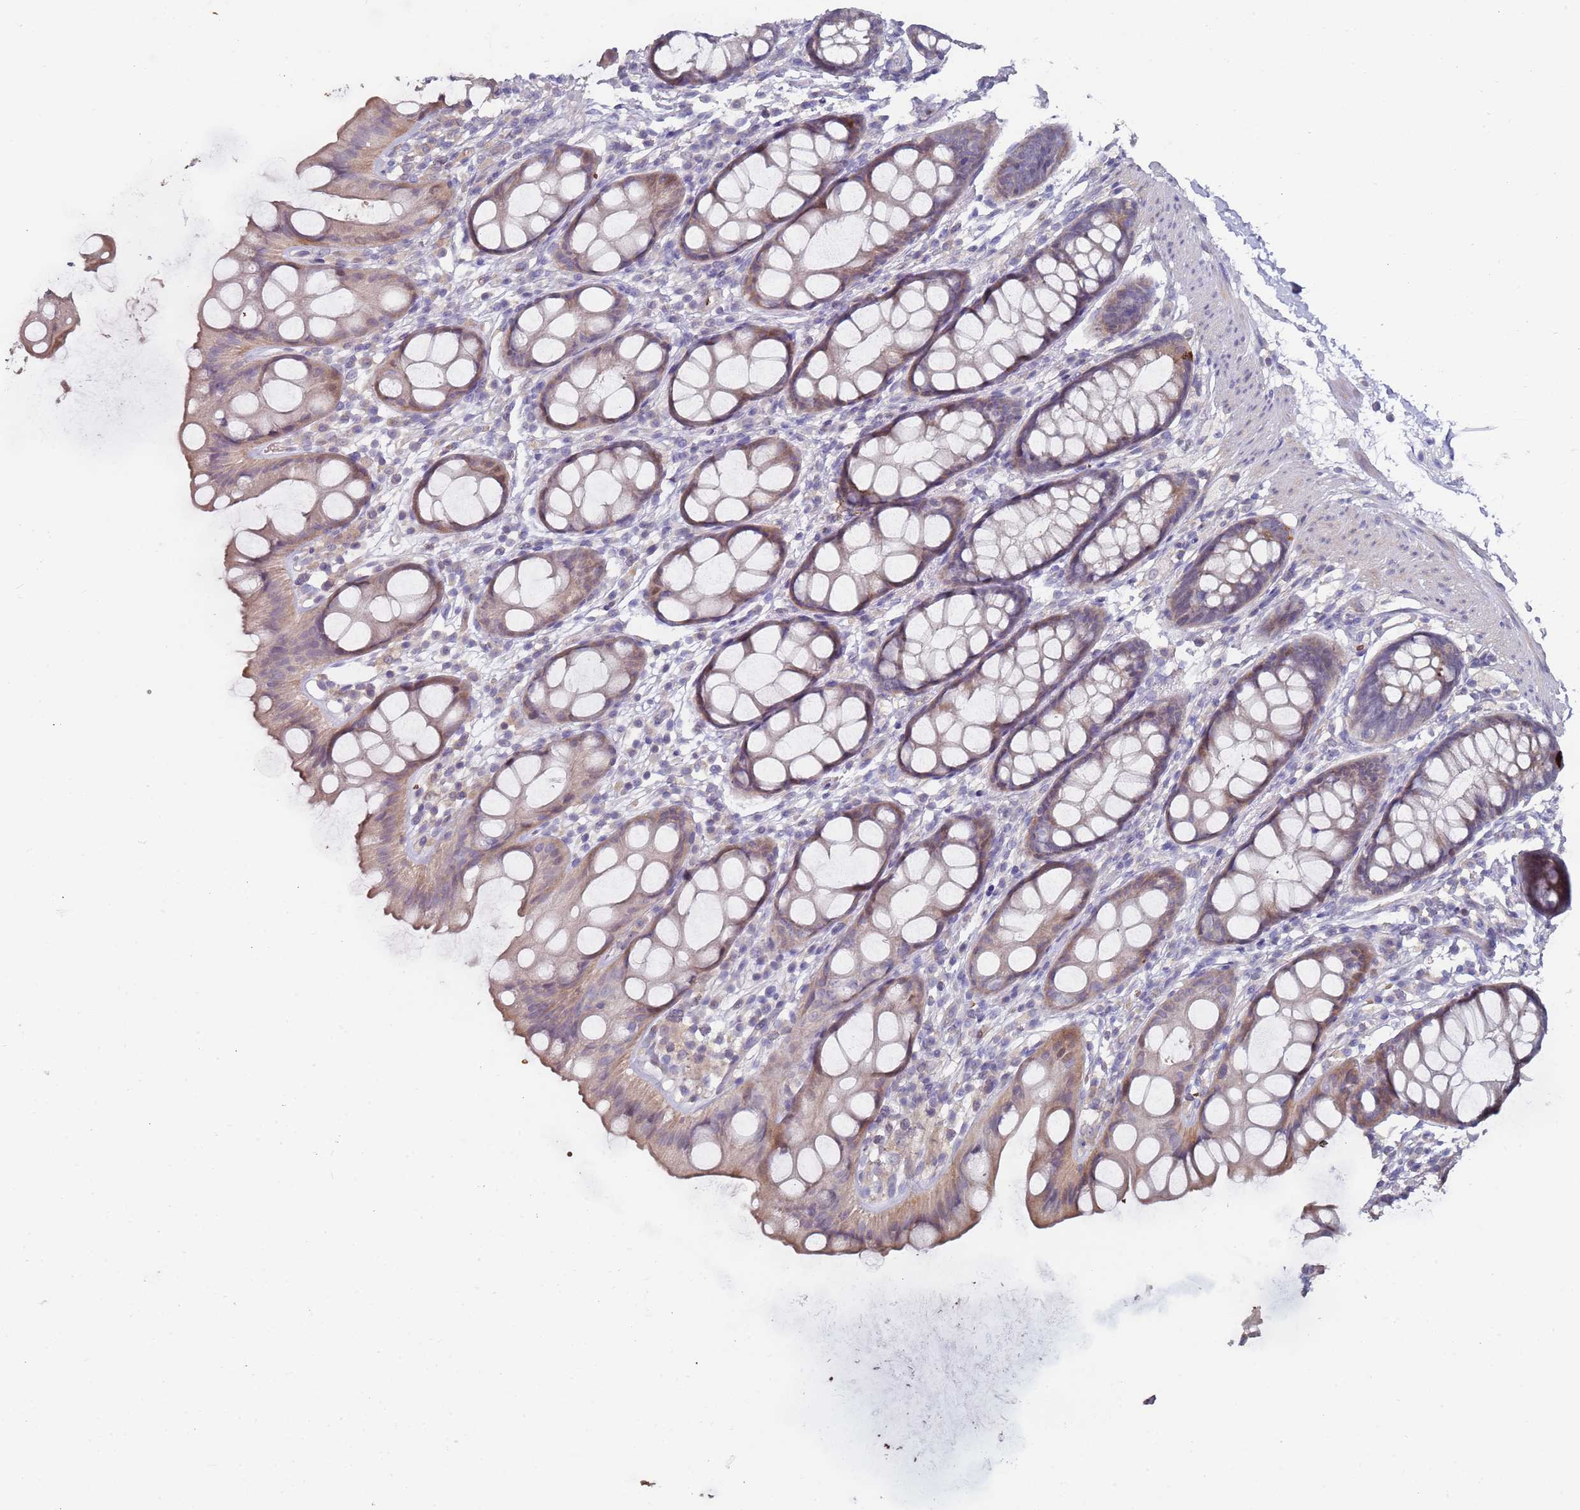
{"staining": {"intensity": "weak", "quantity": "25%-75%", "location": "cytoplasmic/membranous"}, "tissue": "rectum", "cell_type": "Glandular cells", "image_type": "normal", "snomed": [{"axis": "morphology", "description": "Normal tissue, NOS"}, {"axis": "topography", "description": "Rectum"}], "caption": "Rectum stained with a protein marker displays weak staining in glandular cells.", "gene": "LACC1", "patient": {"sex": "female", "age": 65}}